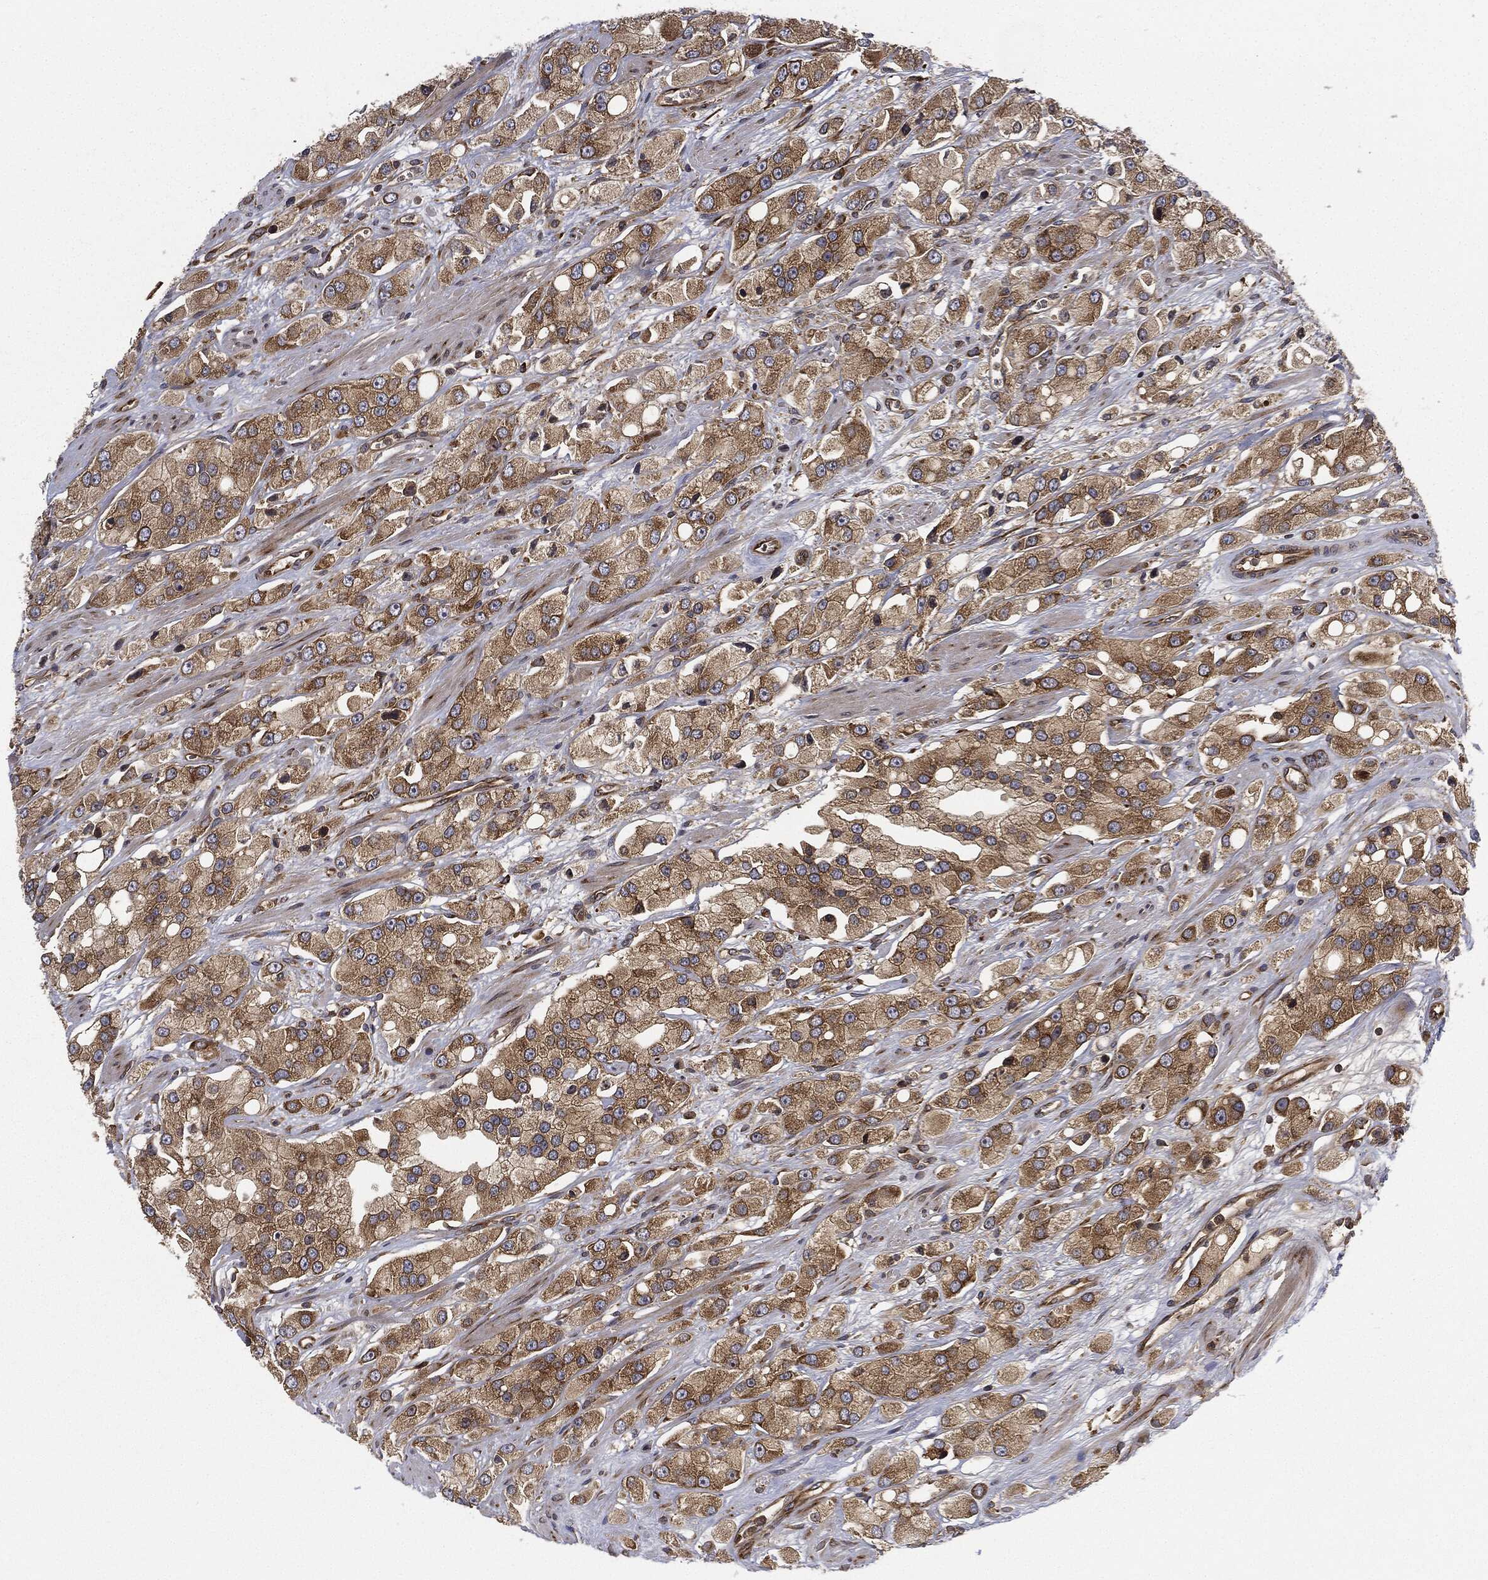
{"staining": {"intensity": "moderate", "quantity": ">75%", "location": "cytoplasmic/membranous"}, "tissue": "prostate cancer", "cell_type": "Tumor cells", "image_type": "cancer", "snomed": [{"axis": "morphology", "description": "Adenocarcinoma, NOS"}, {"axis": "topography", "description": "Prostate and seminal vesicle, NOS"}, {"axis": "topography", "description": "Prostate"}], "caption": "Human prostate cancer (adenocarcinoma) stained with a protein marker exhibits moderate staining in tumor cells.", "gene": "EIF2AK2", "patient": {"sex": "male", "age": 64}}